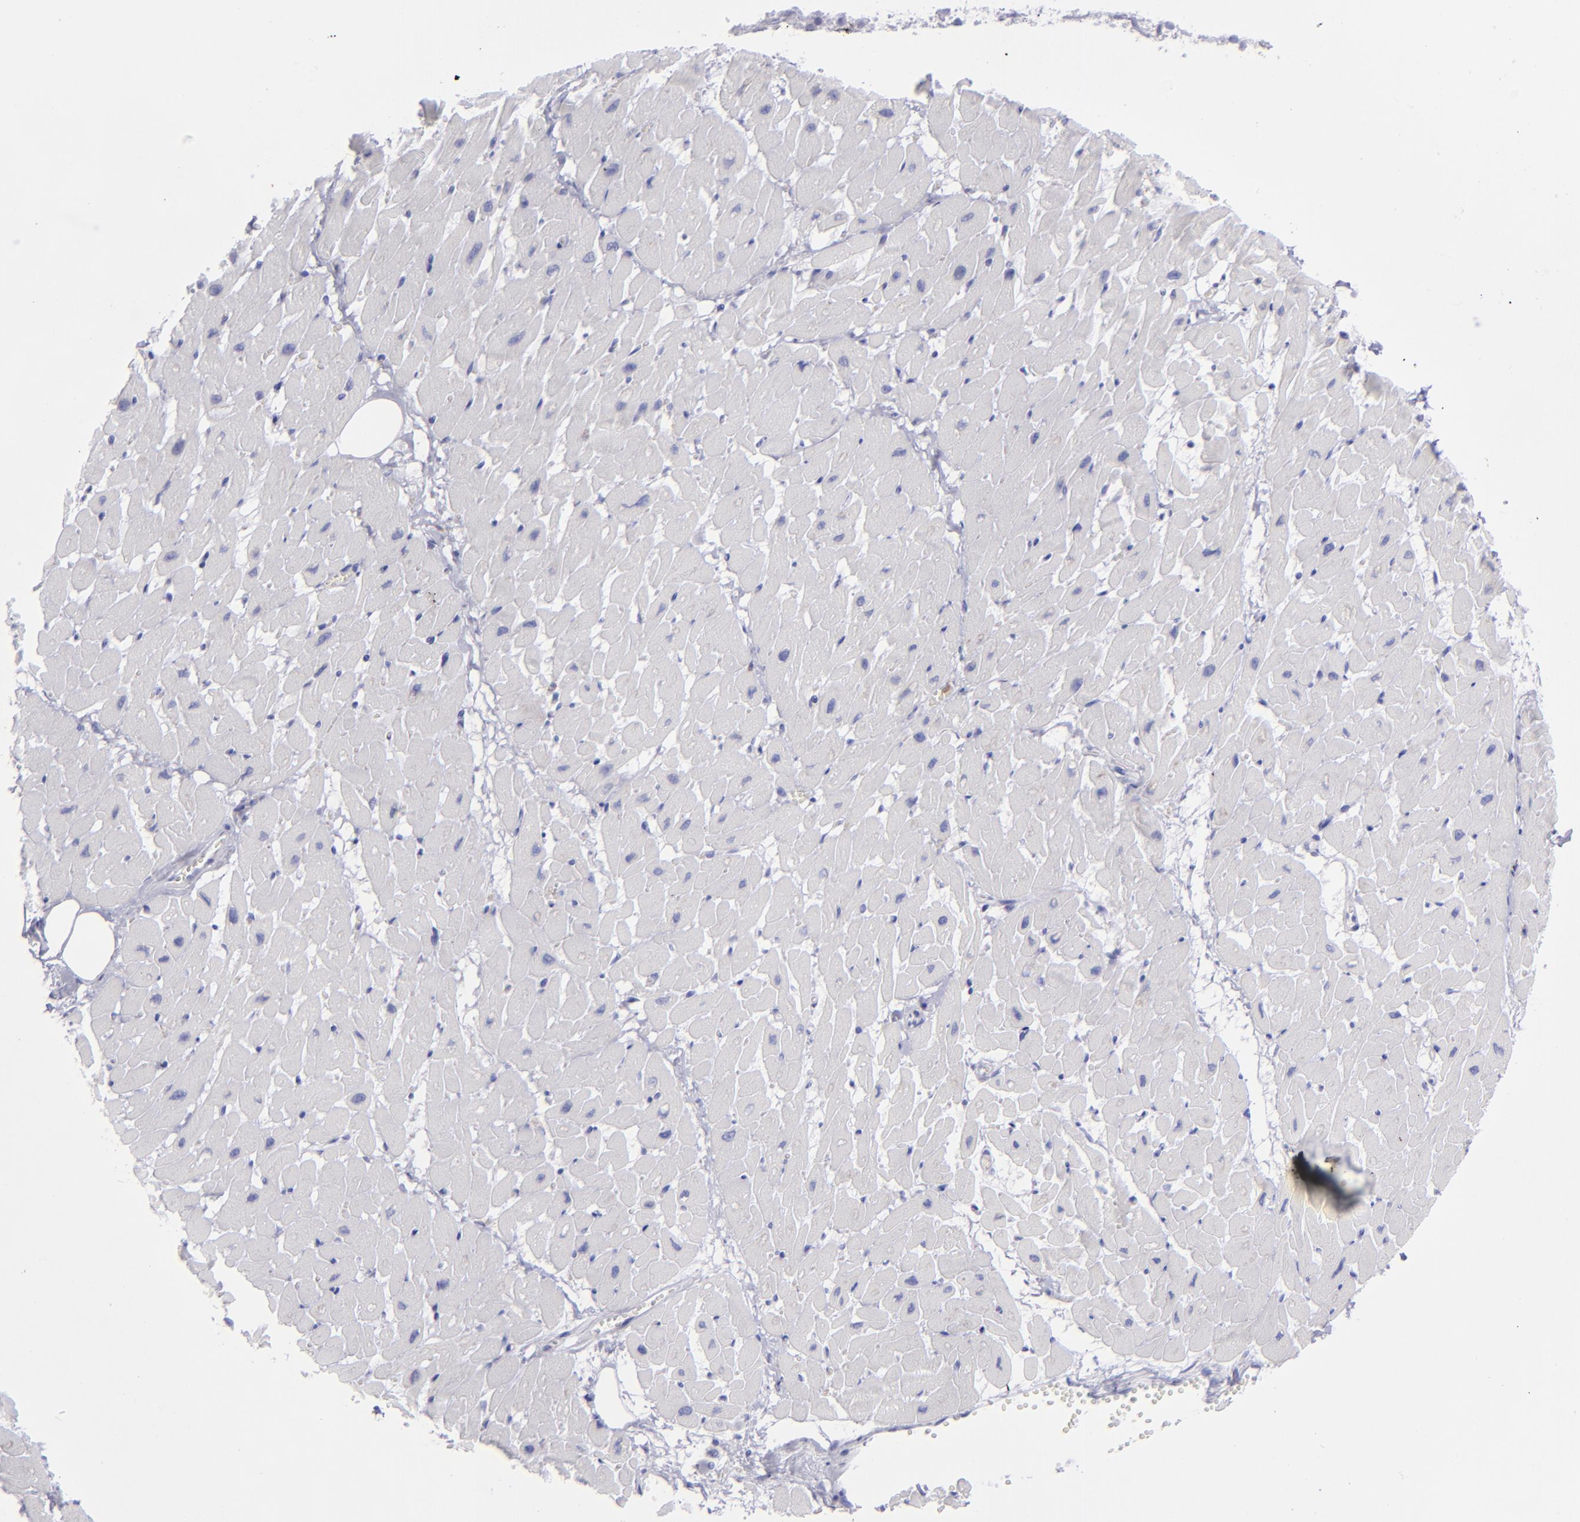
{"staining": {"intensity": "negative", "quantity": "none", "location": "none"}, "tissue": "heart muscle", "cell_type": "Cardiomyocytes", "image_type": "normal", "snomed": [{"axis": "morphology", "description": "Normal tissue, NOS"}, {"axis": "topography", "description": "Heart"}], "caption": "Heart muscle was stained to show a protein in brown. There is no significant staining in cardiomyocytes. The staining is performed using DAB brown chromogen with nuclei counter-stained in using hematoxylin.", "gene": "SELPLG", "patient": {"sex": "female", "age": 19}}